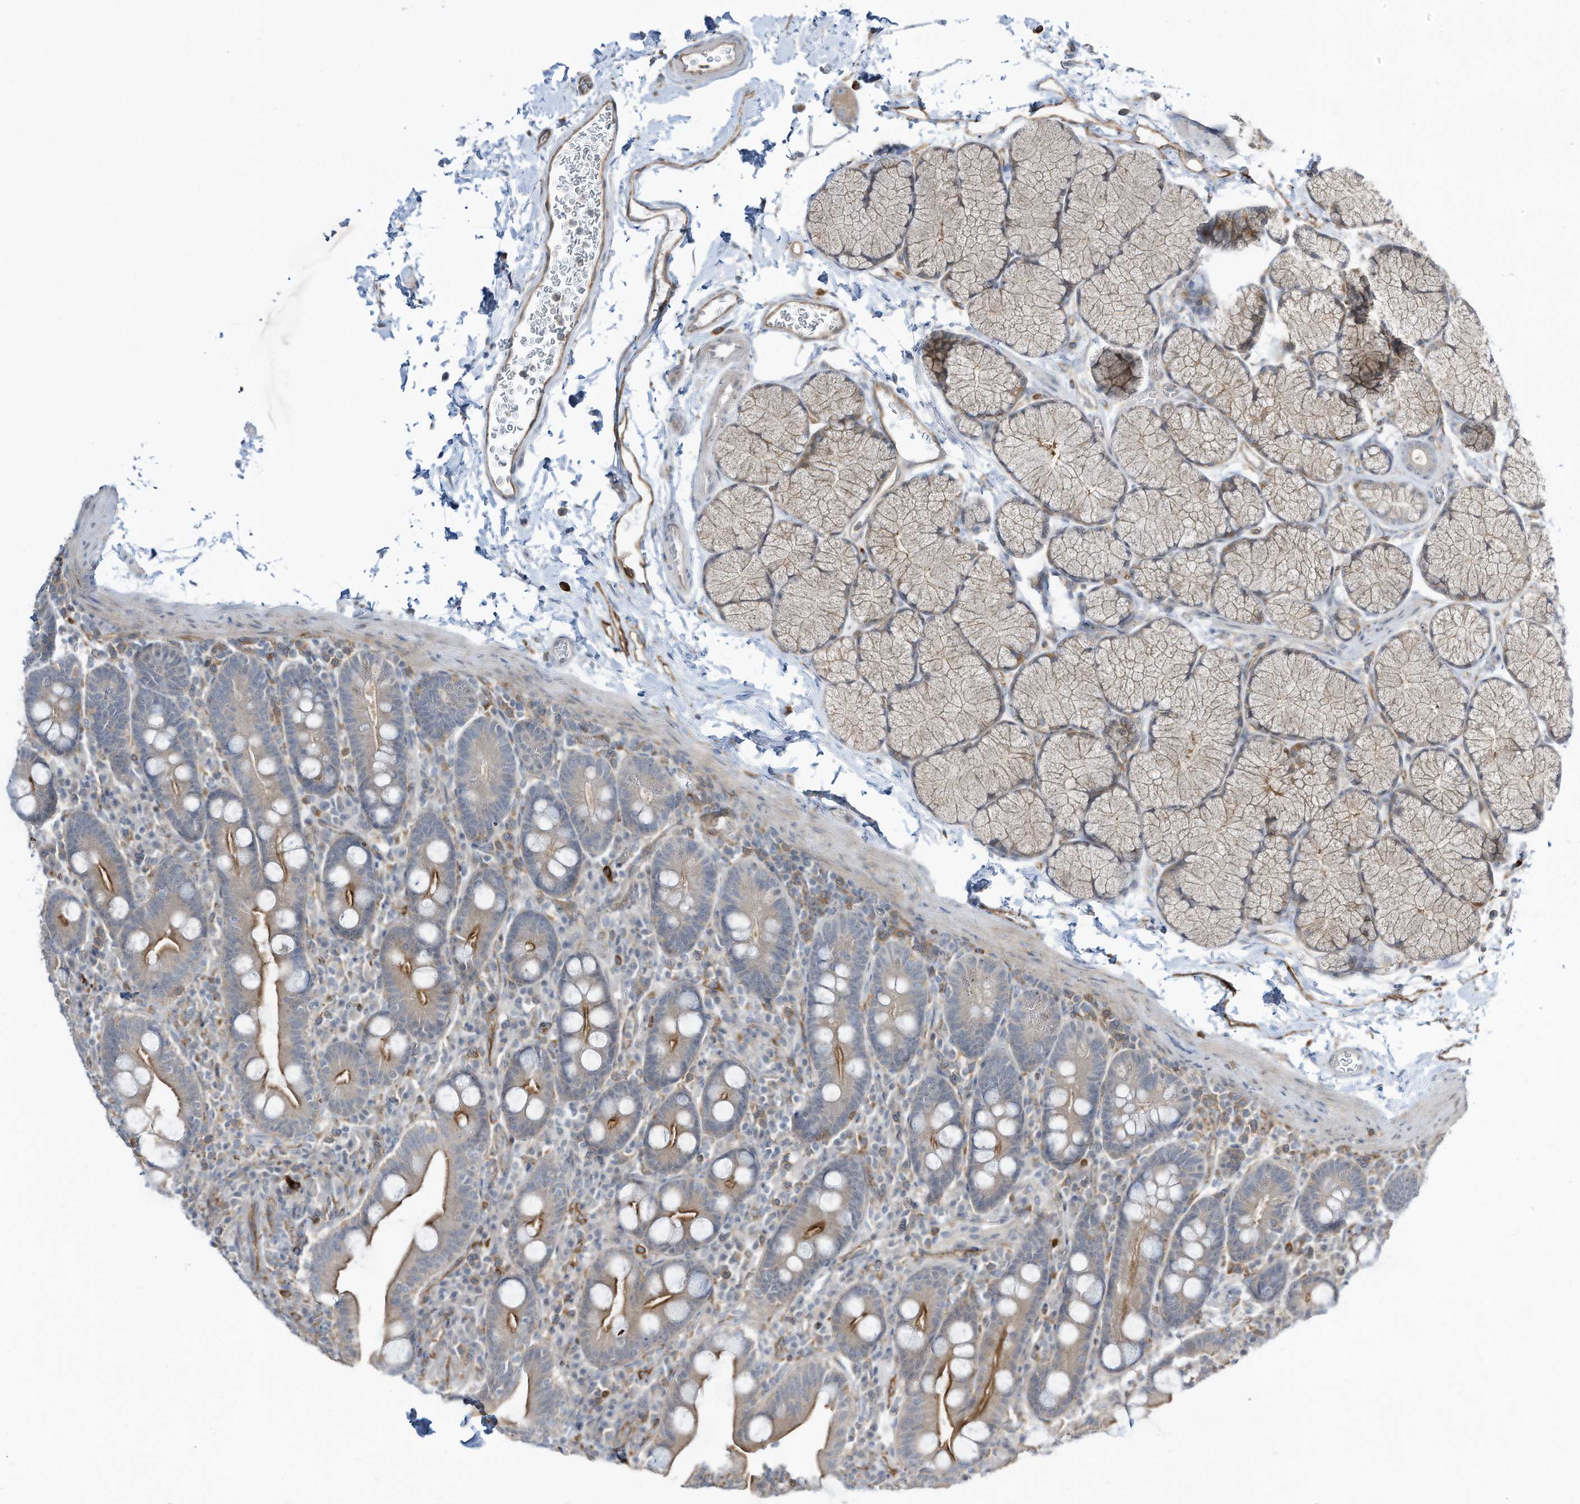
{"staining": {"intensity": "moderate", "quantity": "25%-75%", "location": "cytoplasmic/membranous"}, "tissue": "duodenum", "cell_type": "Glandular cells", "image_type": "normal", "snomed": [{"axis": "morphology", "description": "Normal tissue, NOS"}, {"axis": "topography", "description": "Duodenum"}], "caption": "The image displays staining of normal duodenum, revealing moderate cytoplasmic/membranous protein expression (brown color) within glandular cells. Nuclei are stained in blue.", "gene": "DZIP3", "patient": {"sex": "male", "age": 35}}